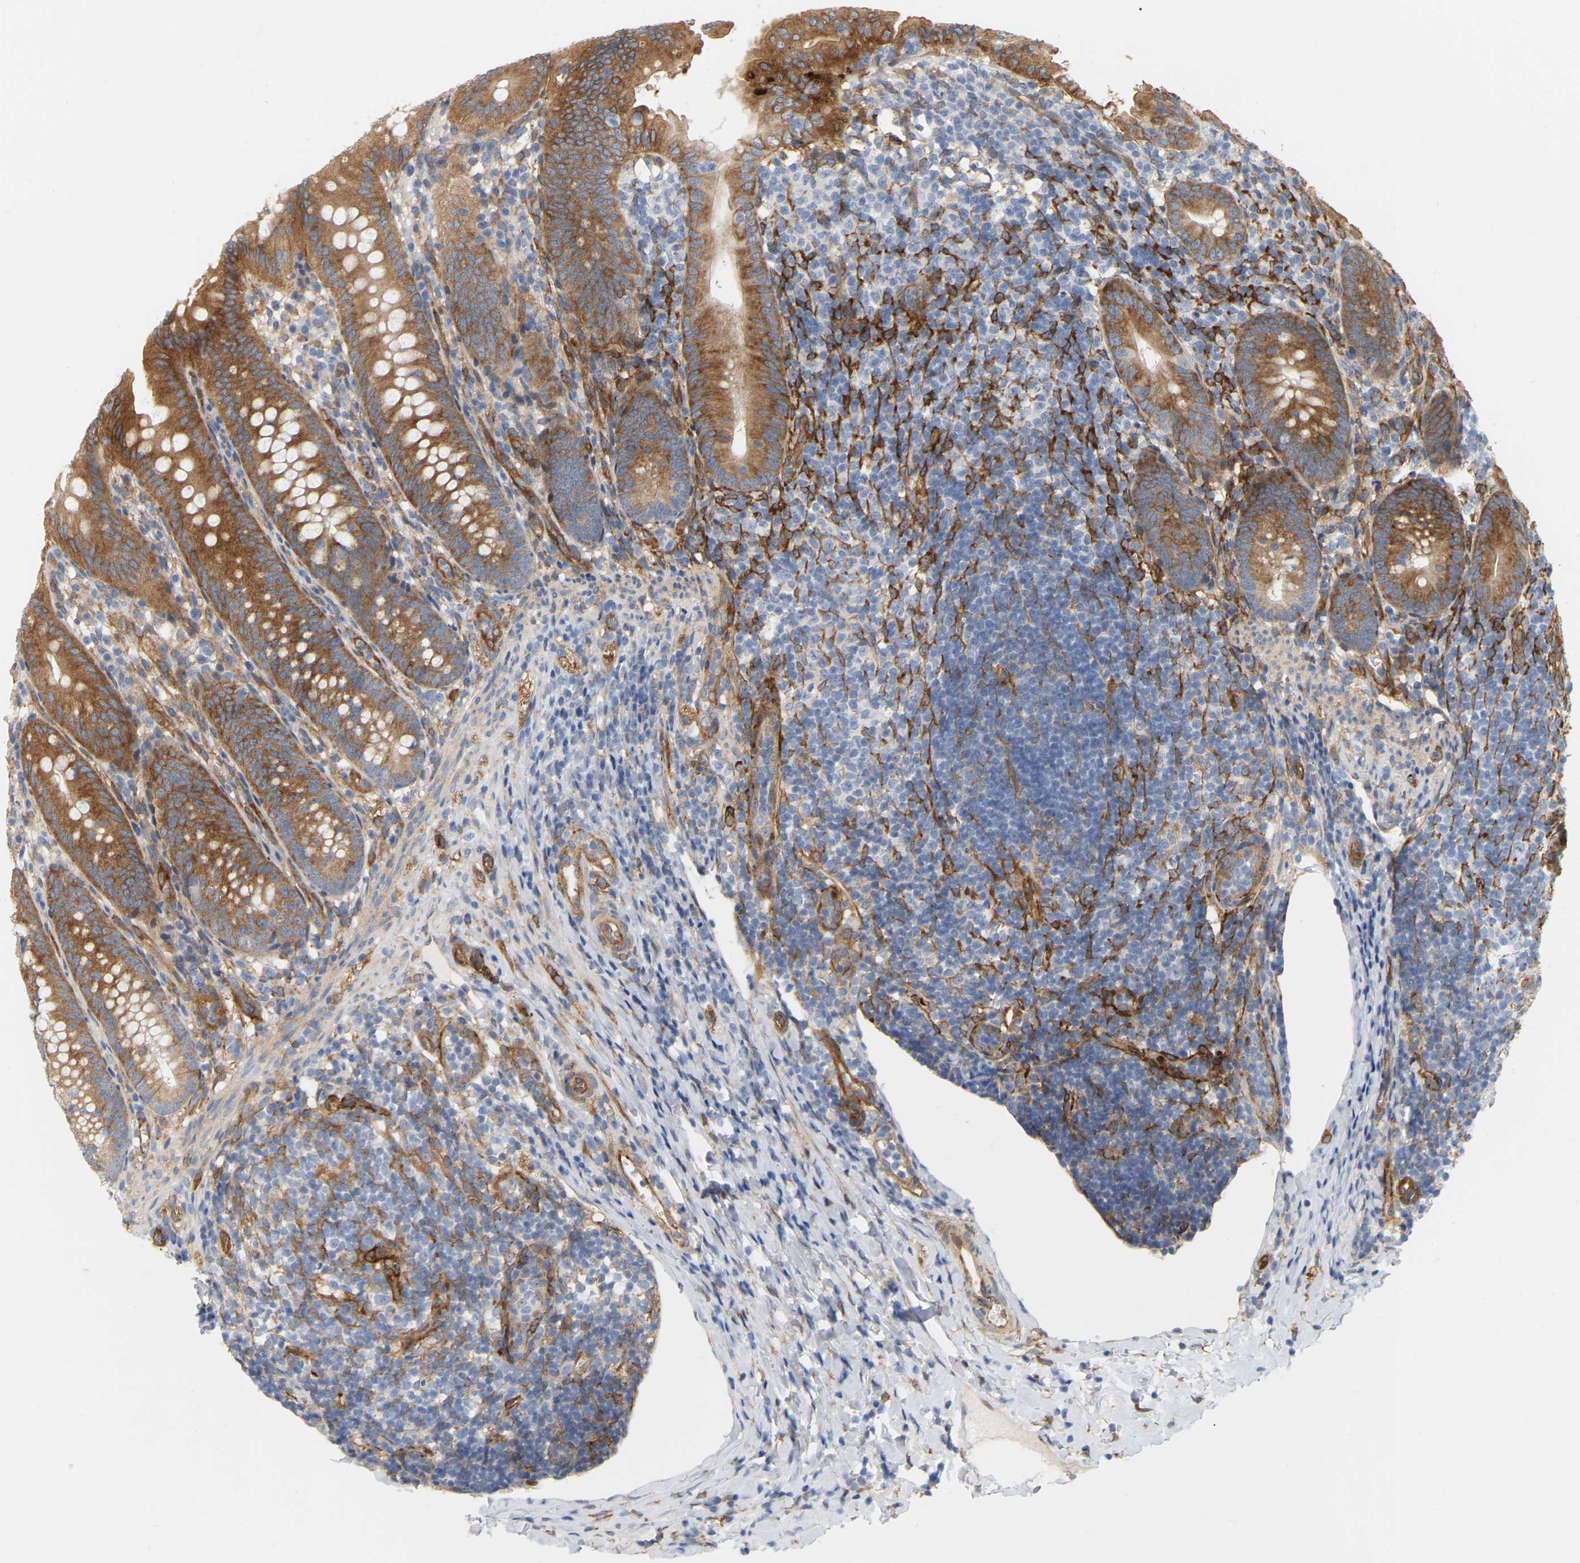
{"staining": {"intensity": "strong", "quantity": ">75%", "location": "cytoplasmic/membranous"}, "tissue": "appendix", "cell_type": "Glandular cells", "image_type": "normal", "snomed": [{"axis": "morphology", "description": "Normal tissue, NOS"}, {"axis": "topography", "description": "Appendix"}], "caption": "DAB immunohistochemical staining of benign human appendix displays strong cytoplasmic/membranous protein staining in about >75% of glandular cells. (IHC, brightfield microscopy, high magnification).", "gene": "RAPH1", "patient": {"sex": "male", "age": 1}}